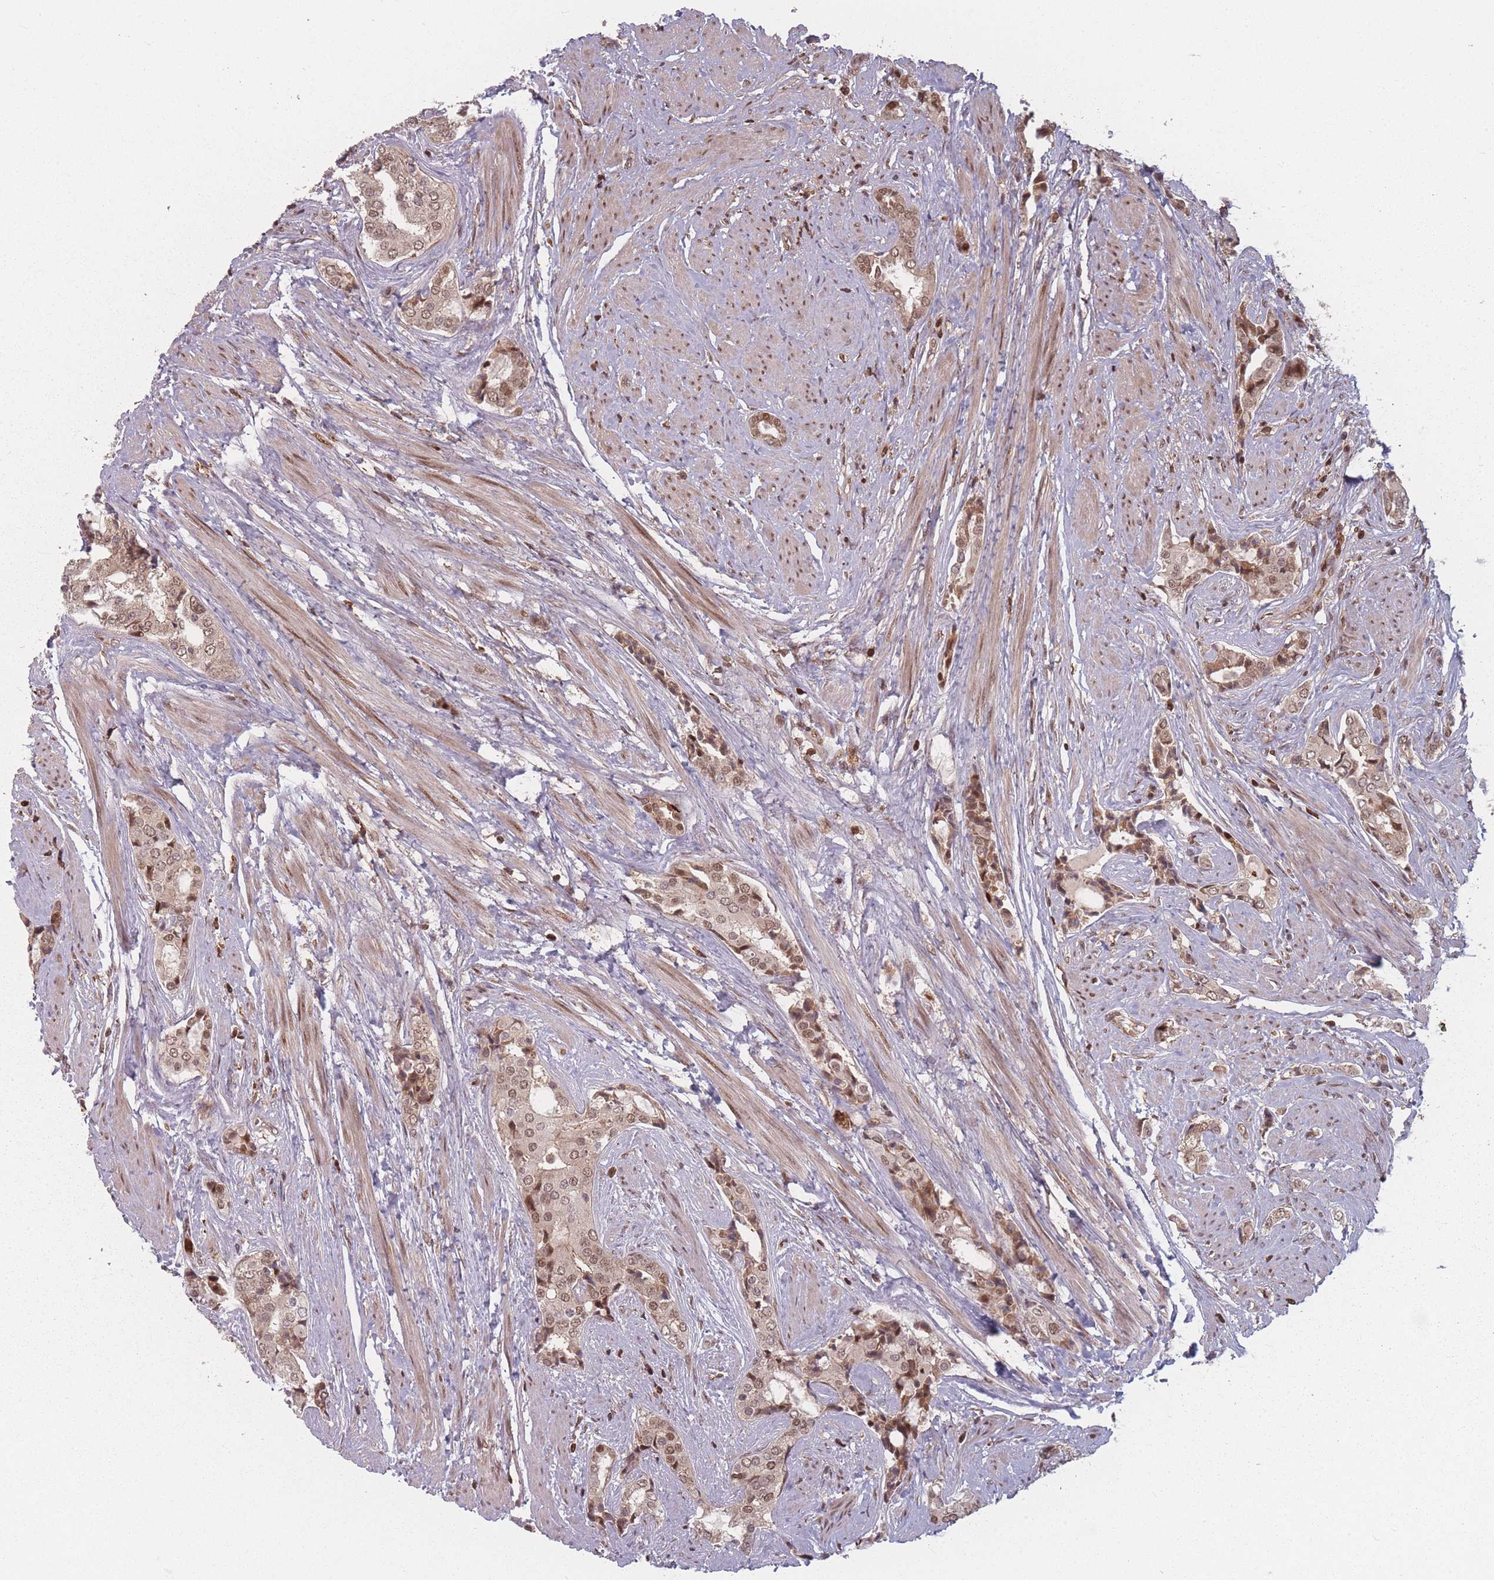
{"staining": {"intensity": "moderate", "quantity": ">75%", "location": "nuclear"}, "tissue": "prostate cancer", "cell_type": "Tumor cells", "image_type": "cancer", "snomed": [{"axis": "morphology", "description": "Adenocarcinoma, High grade"}, {"axis": "topography", "description": "Prostate"}], "caption": "Protein analysis of prostate cancer (high-grade adenocarcinoma) tissue exhibits moderate nuclear staining in about >75% of tumor cells.", "gene": "WDR55", "patient": {"sex": "male", "age": 71}}